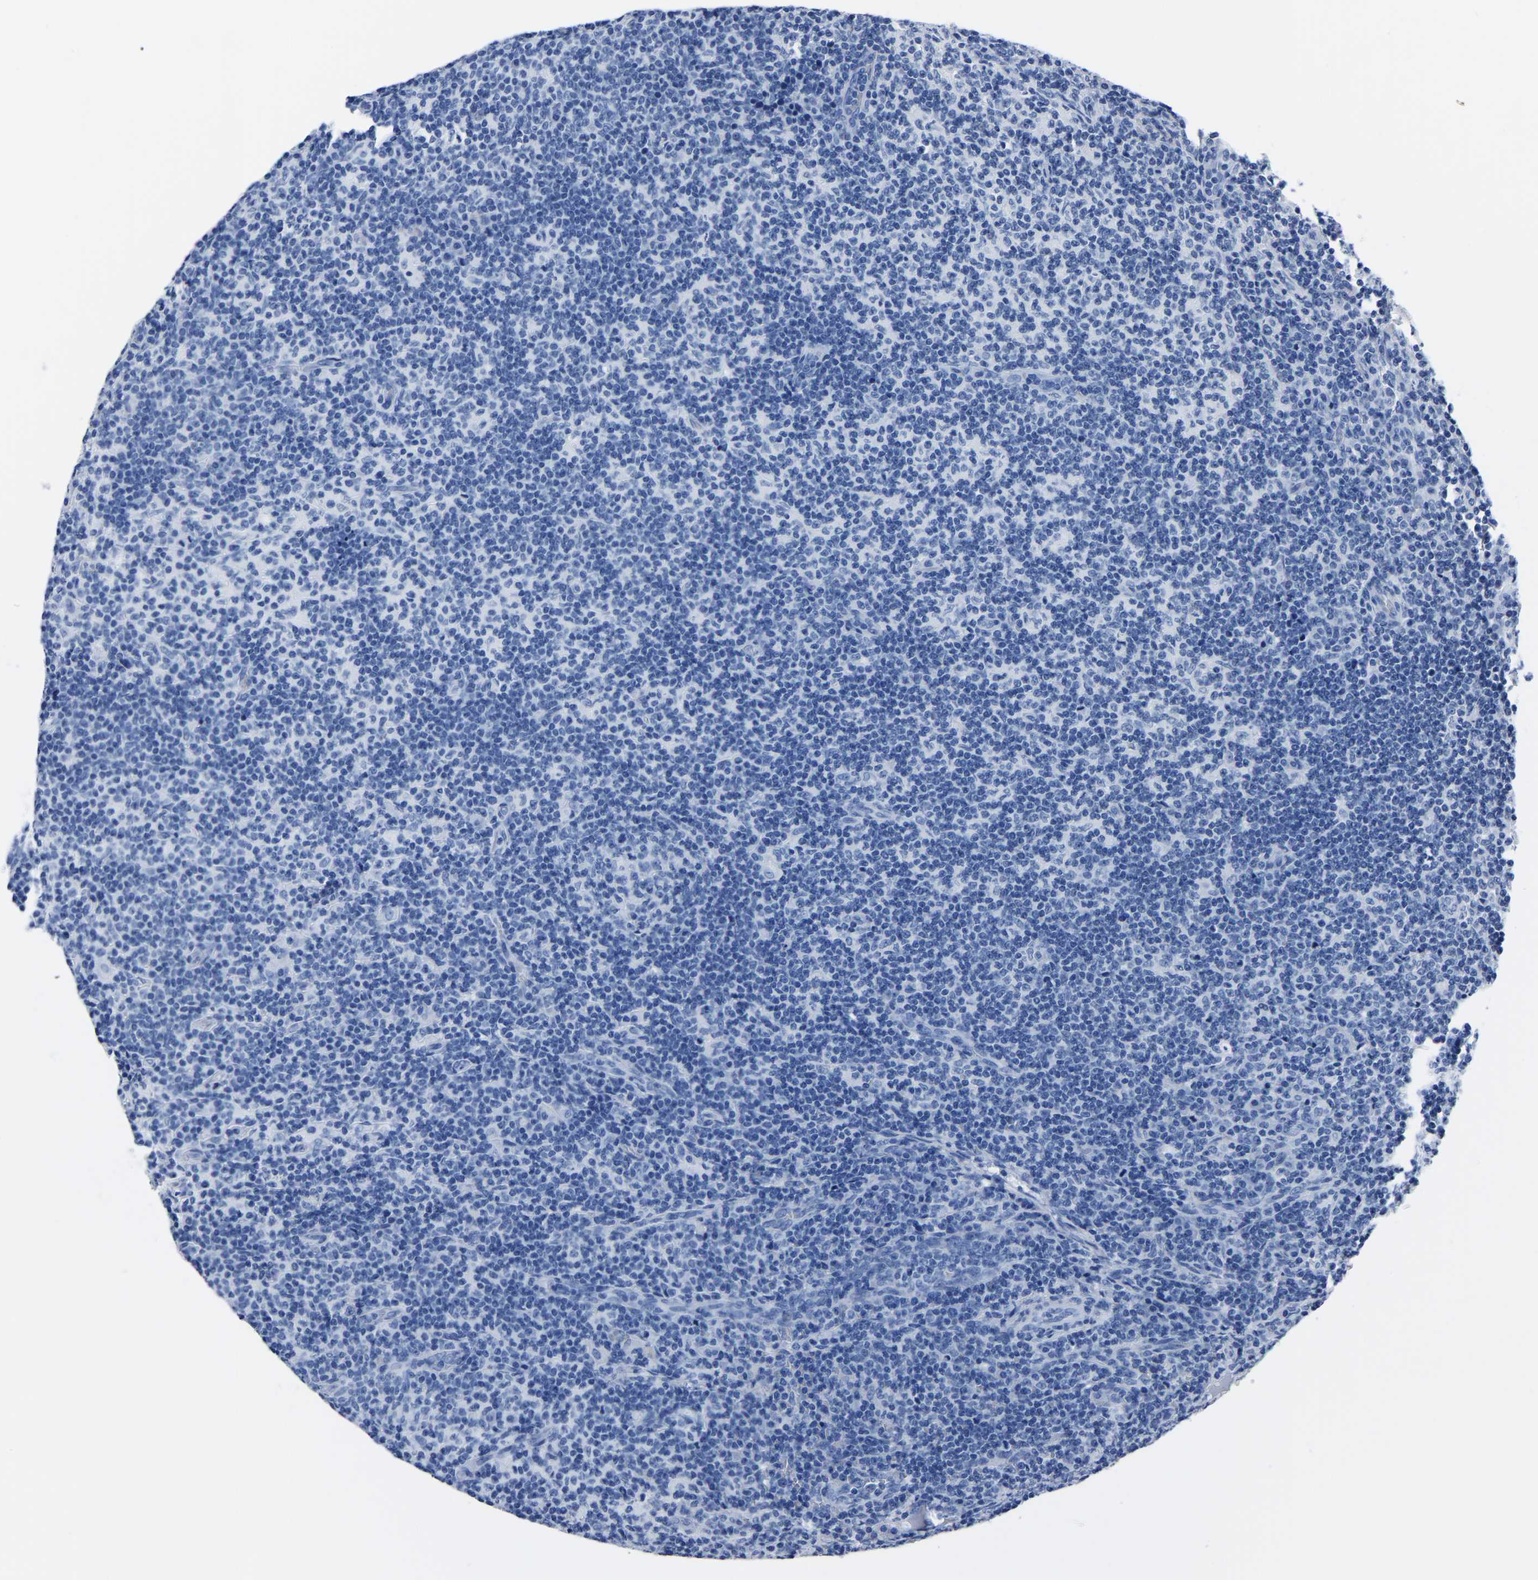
{"staining": {"intensity": "negative", "quantity": "none", "location": "none"}, "tissue": "lymph node", "cell_type": "Germinal center cells", "image_type": "normal", "snomed": [{"axis": "morphology", "description": "Normal tissue, NOS"}, {"axis": "morphology", "description": "Inflammation, NOS"}, {"axis": "topography", "description": "Lymph node"}], "caption": "Immunohistochemistry of benign lymph node exhibits no staining in germinal center cells. (DAB (3,3'-diaminobenzidine) immunohistochemistry visualized using brightfield microscopy, high magnification).", "gene": "IMPG2", "patient": {"sex": "male", "age": 55}}